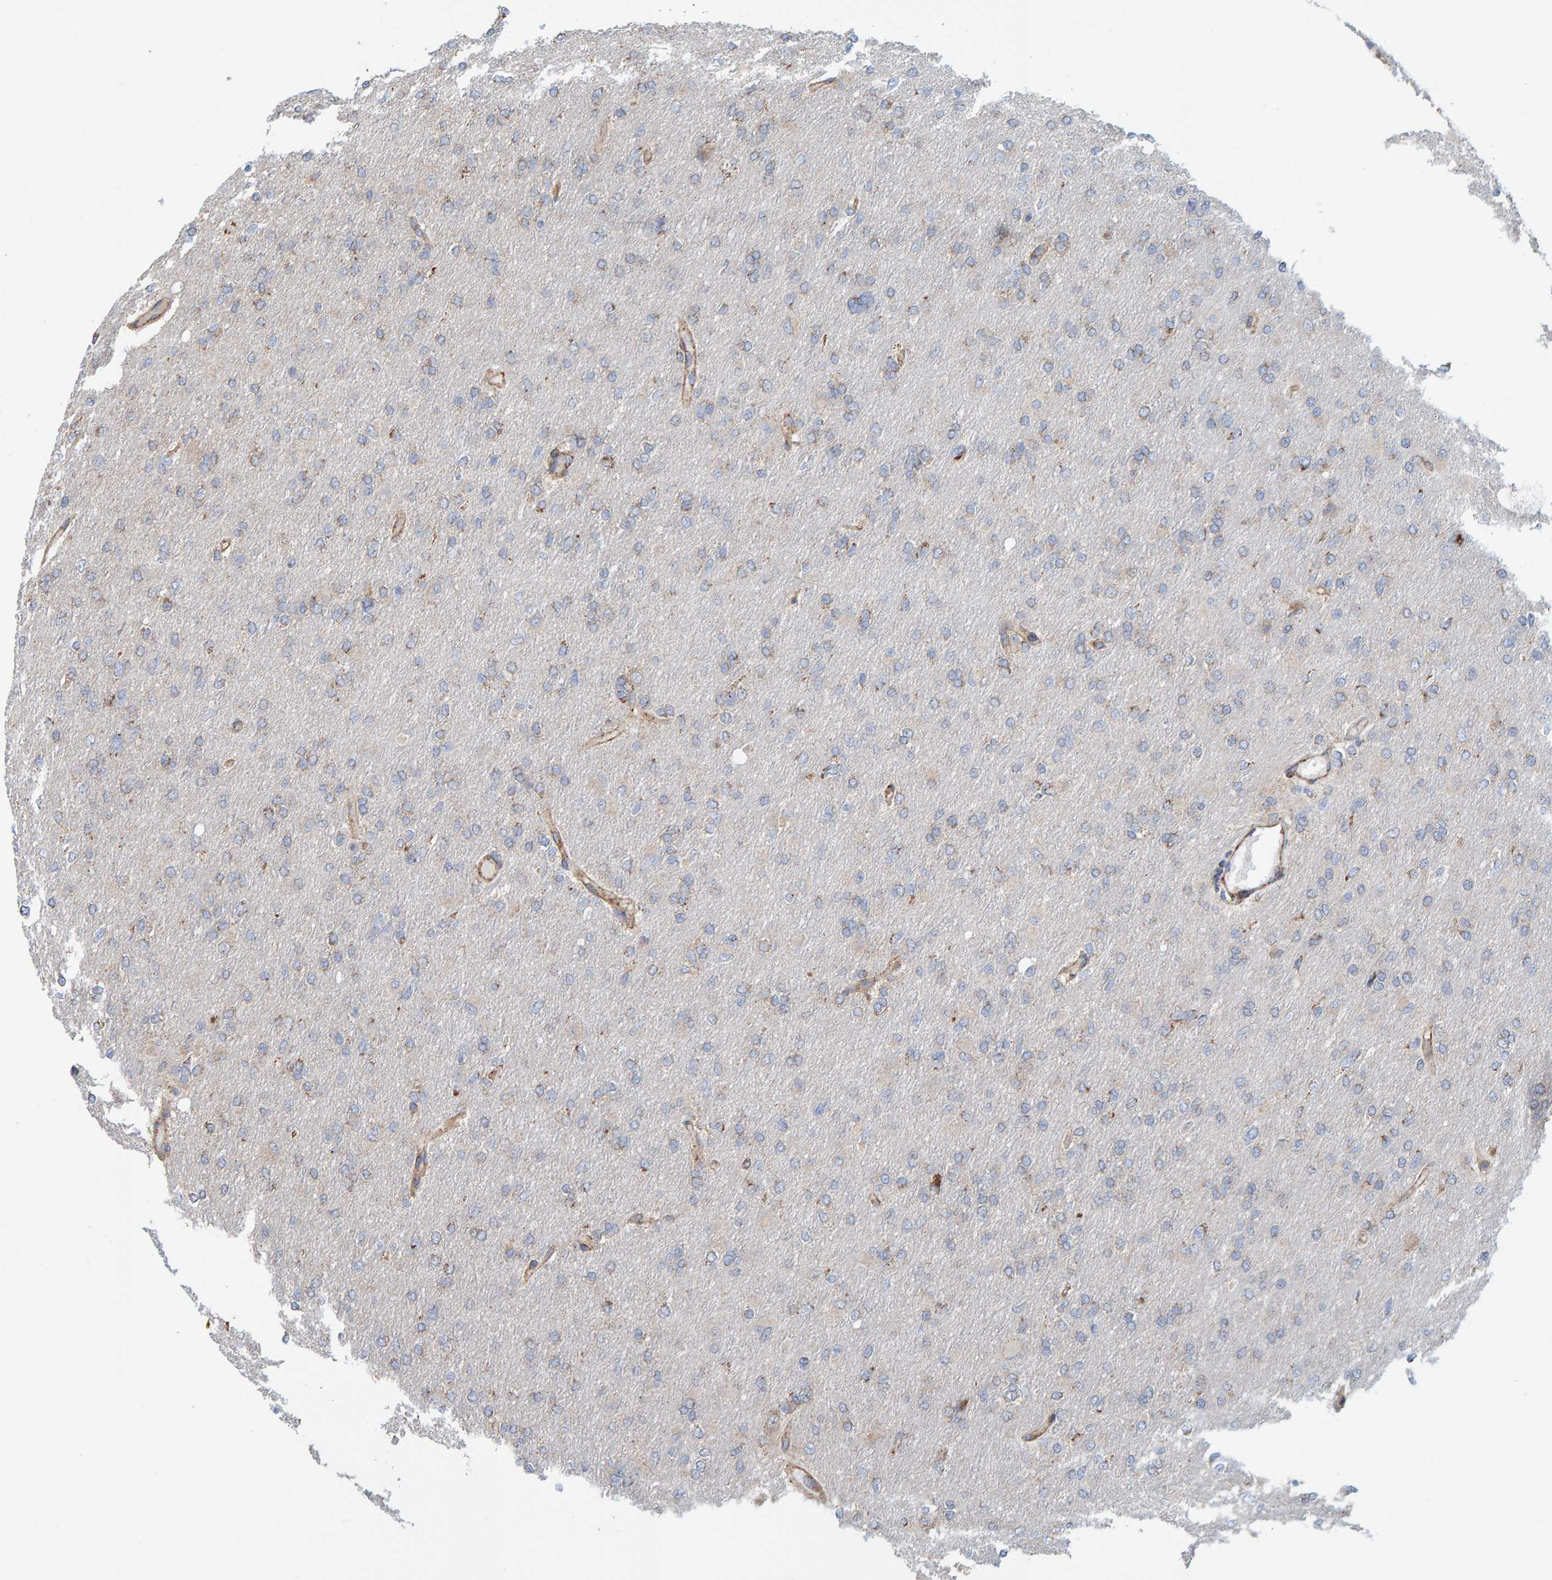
{"staining": {"intensity": "weak", "quantity": "25%-75%", "location": "cytoplasmic/membranous"}, "tissue": "glioma", "cell_type": "Tumor cells", "image_type": "cancer", "snomed": [{"axis": "morphology", "description": "Glioma, malignant, High grade"}, {"axis": "topography", "description": "Cerebral cortex"}], "caption": "Glioma was stained to show a protein in brown. There is low levels of weak cytoplasmic/membranous staining in approximately 25%-75% of tumor cells. Using DAB (3,3'-diaminobenzidine) (brown) and hematoxylin (blue) stains, captured at high magnification using brightfield microscopy.", "gene": "MRPL45", "patient": {"sex": "female", "age": 36}}